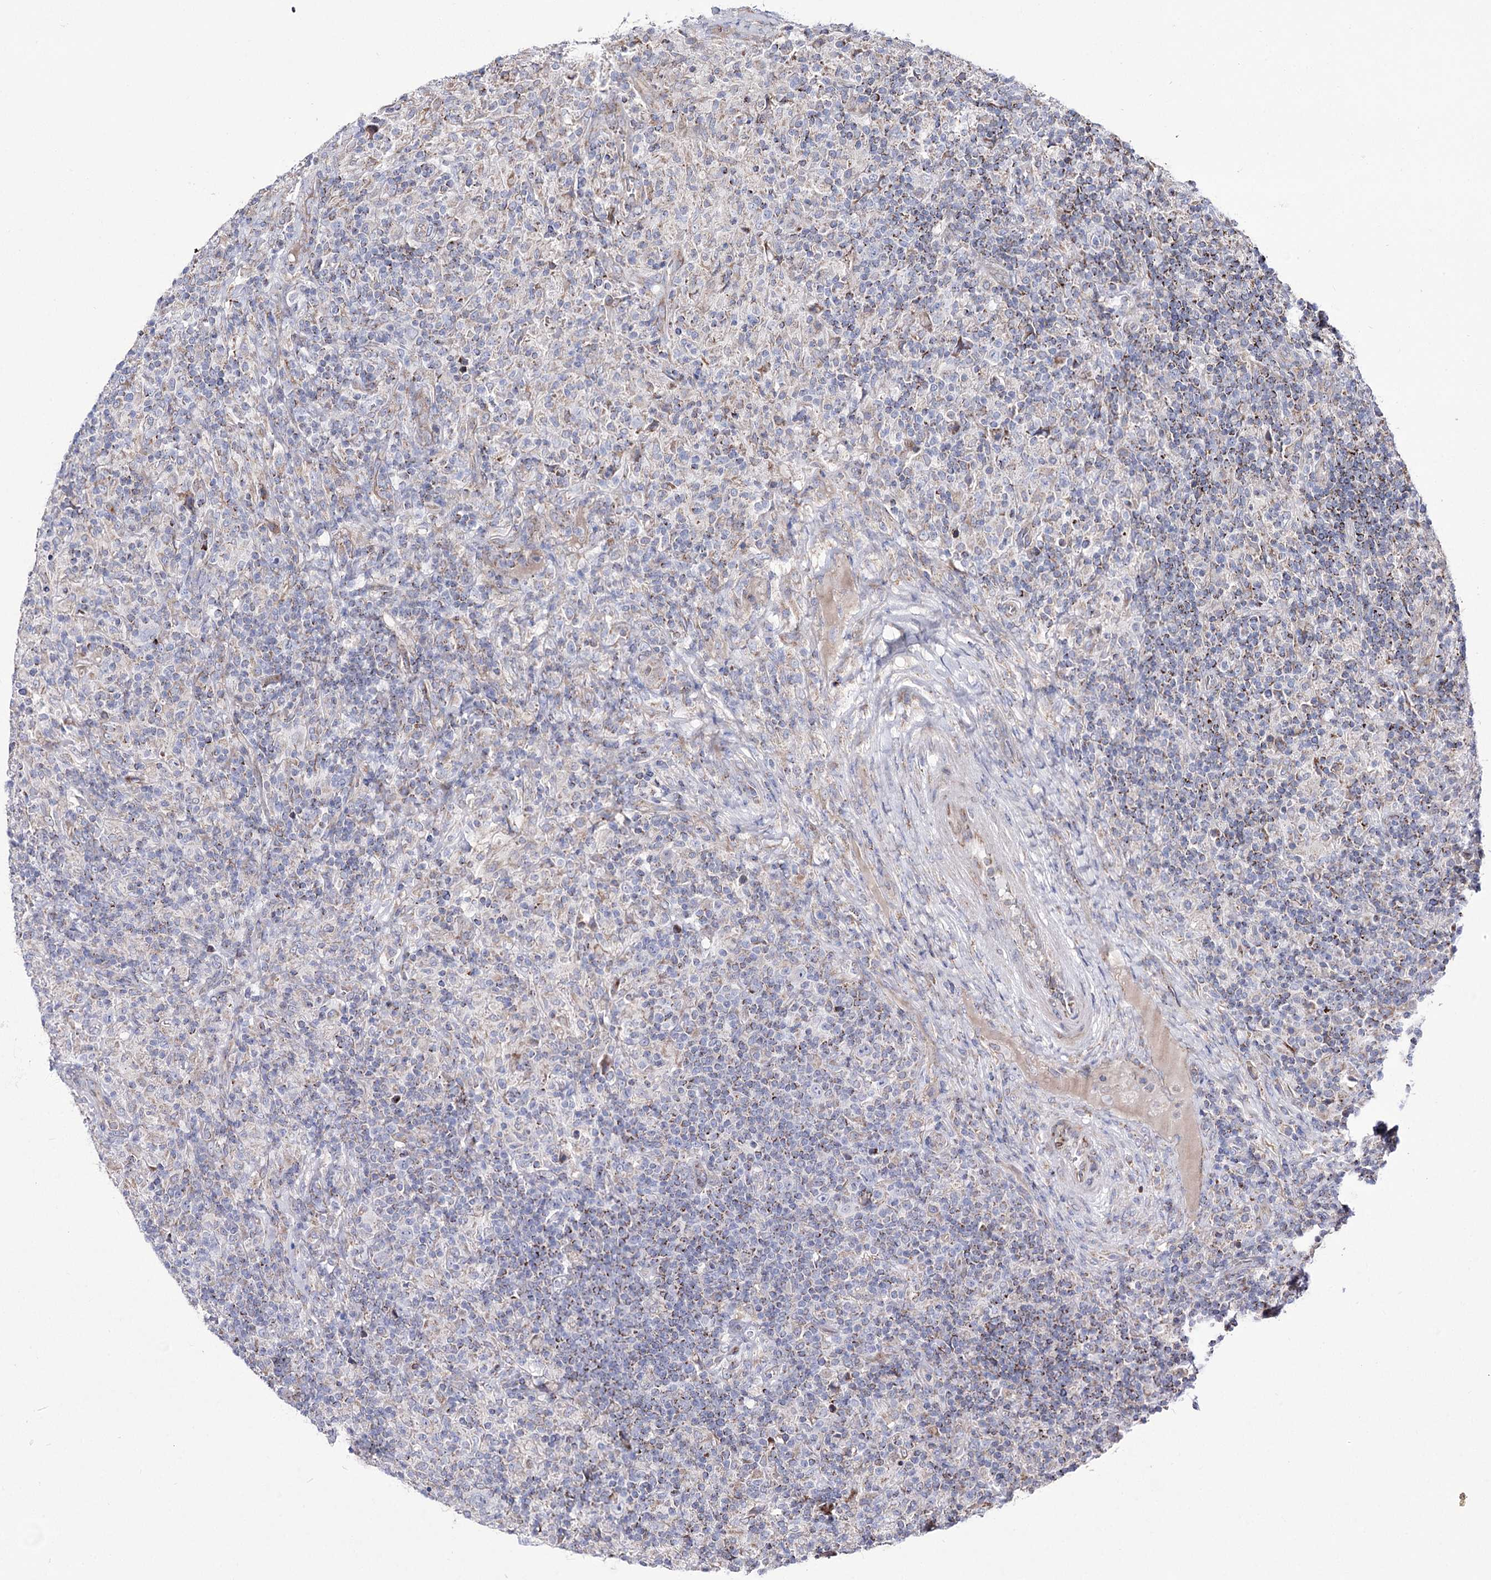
{"staining": {"intensity": "negative", "quantity": "none", "location": "none"}, "tissue": "lymphoma", "cell_type": "Tumor cells", "image_type": "cancer", "snomed": [{"axis": "morphology", "description": "Hodgkin's disease, NOS"}, {"axis": "topography", "description": "Lymph node"}], "caption": "This is a image of IHC staining of lymphoma, which shows no staining in tumor cells.", "gene": "OSBPL5", "patient": {"sex": "male", "age": 70}}